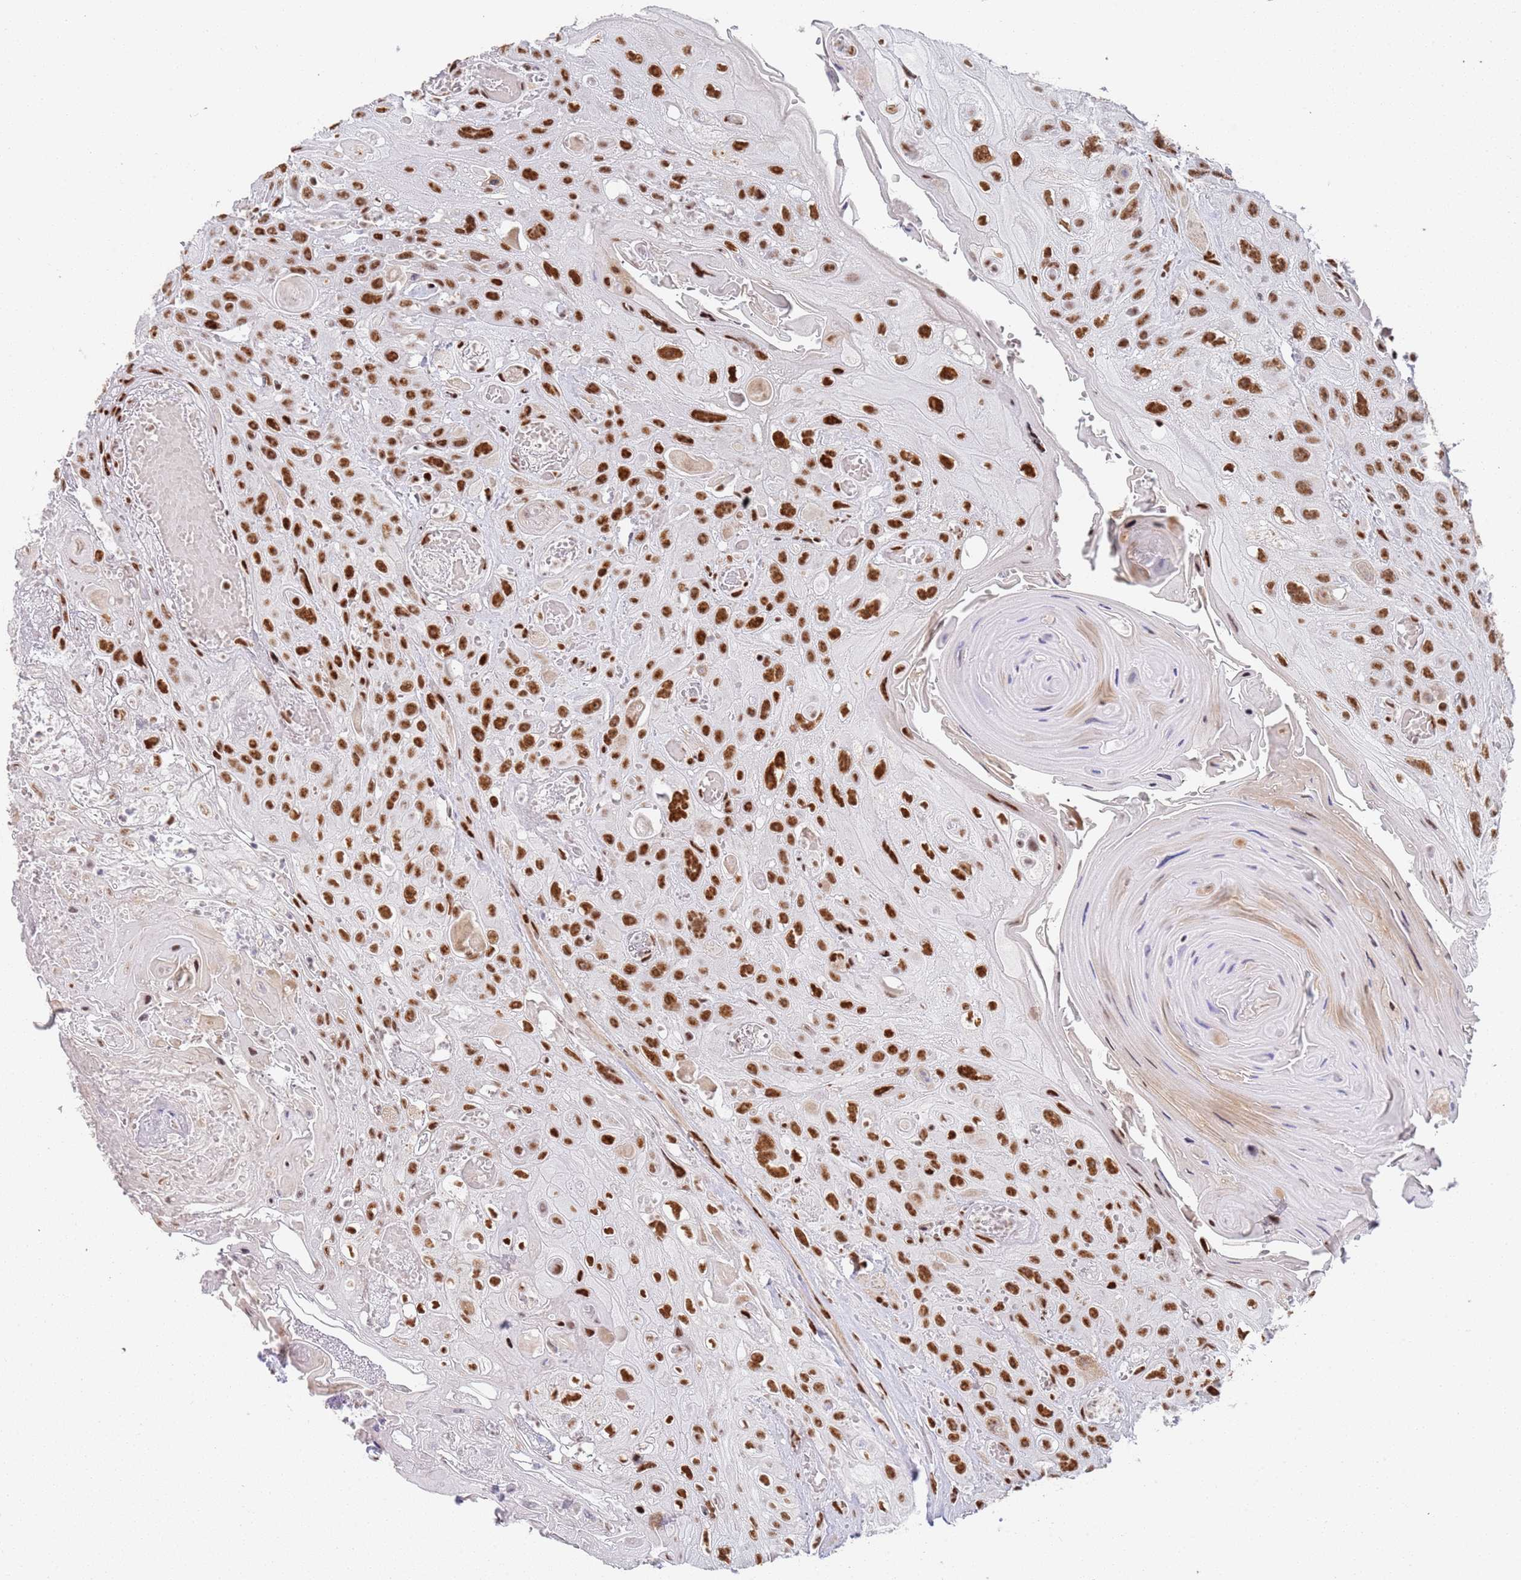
{"staining": {"intensity": "strong", "quantity": ">75%", "location": "nuclear"}, "tissue": "head and neck cancer", "cell_type": "Tumor cells", "image_type": "cancer", "snomed": [{"axis": "morphology", "description": "Squamous cell carcinoma, NOS"}, {"axis": "topography", "description": "Head-Neck"}], "caption": "High-power microscopy captured an immunohistochemistry photomicrograph of head and neck squamous cell carcinoma, revealing strong nuclear staining in about >75% of tumor cells. (Brightfield microscopy of DAB IHC at high magnification).", "gene": "AKAP8L", "patient": {"sex": "female", "age": 59}}